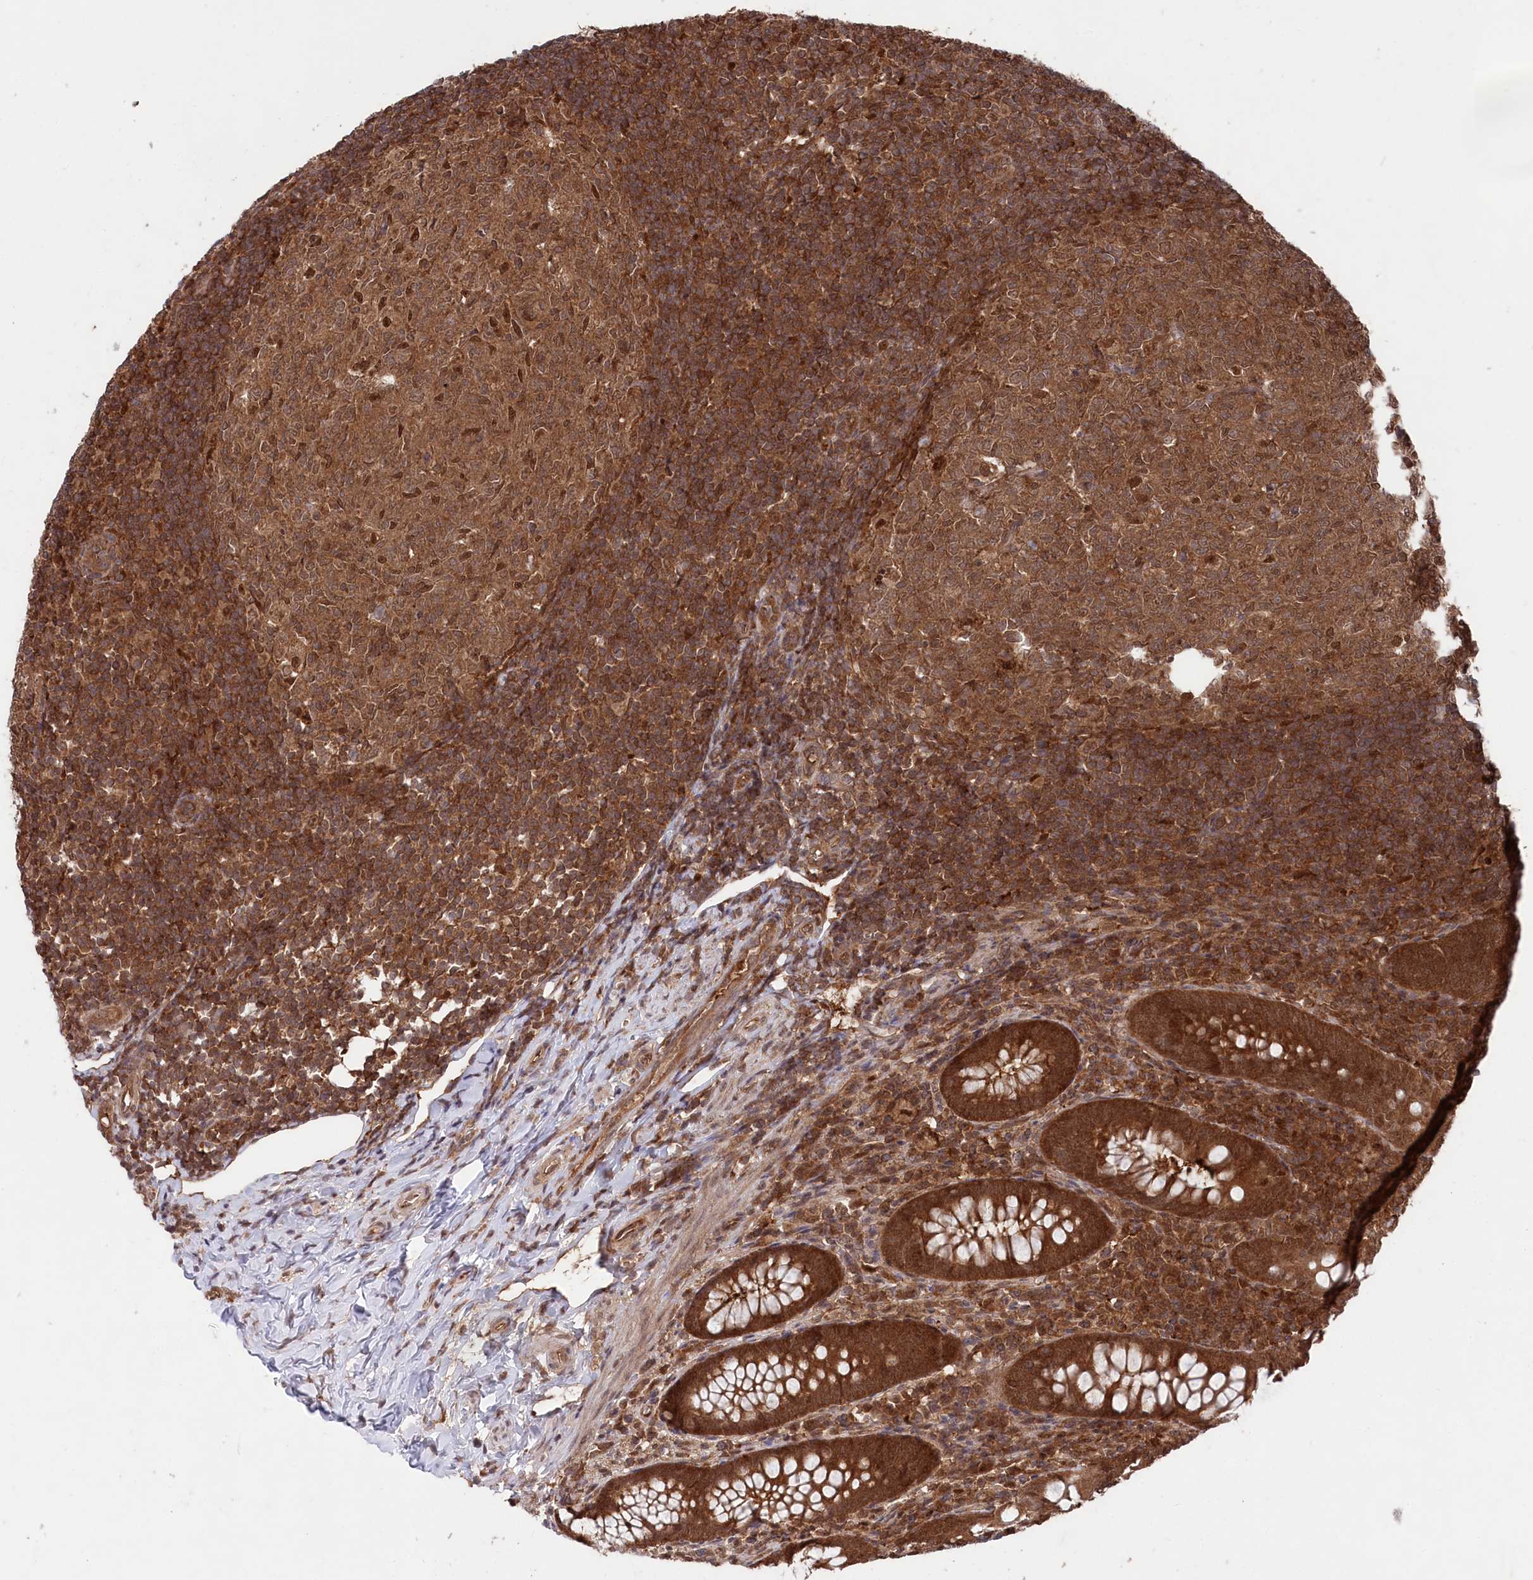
{"staining": {"intensity": "strong", "quantity": ">75%", "location": "cytoplasmic/membranous,nuclear"}, "tissue": "appendix", "cell_type": "Glandular cells", "image_type": "normal", "snomed": [{"axis": "morphology", "description": "Normal tissue, NOS"}, {"axis": "topography", "description": "Appendix"}], "caption": "Strong cytoplasmic/membranous,nuclear positivity is appreciated in about >75% of glandular cells in benign appendix.", "gene": "PSMA1", "patient": {"sex": "male", "age": 14}}